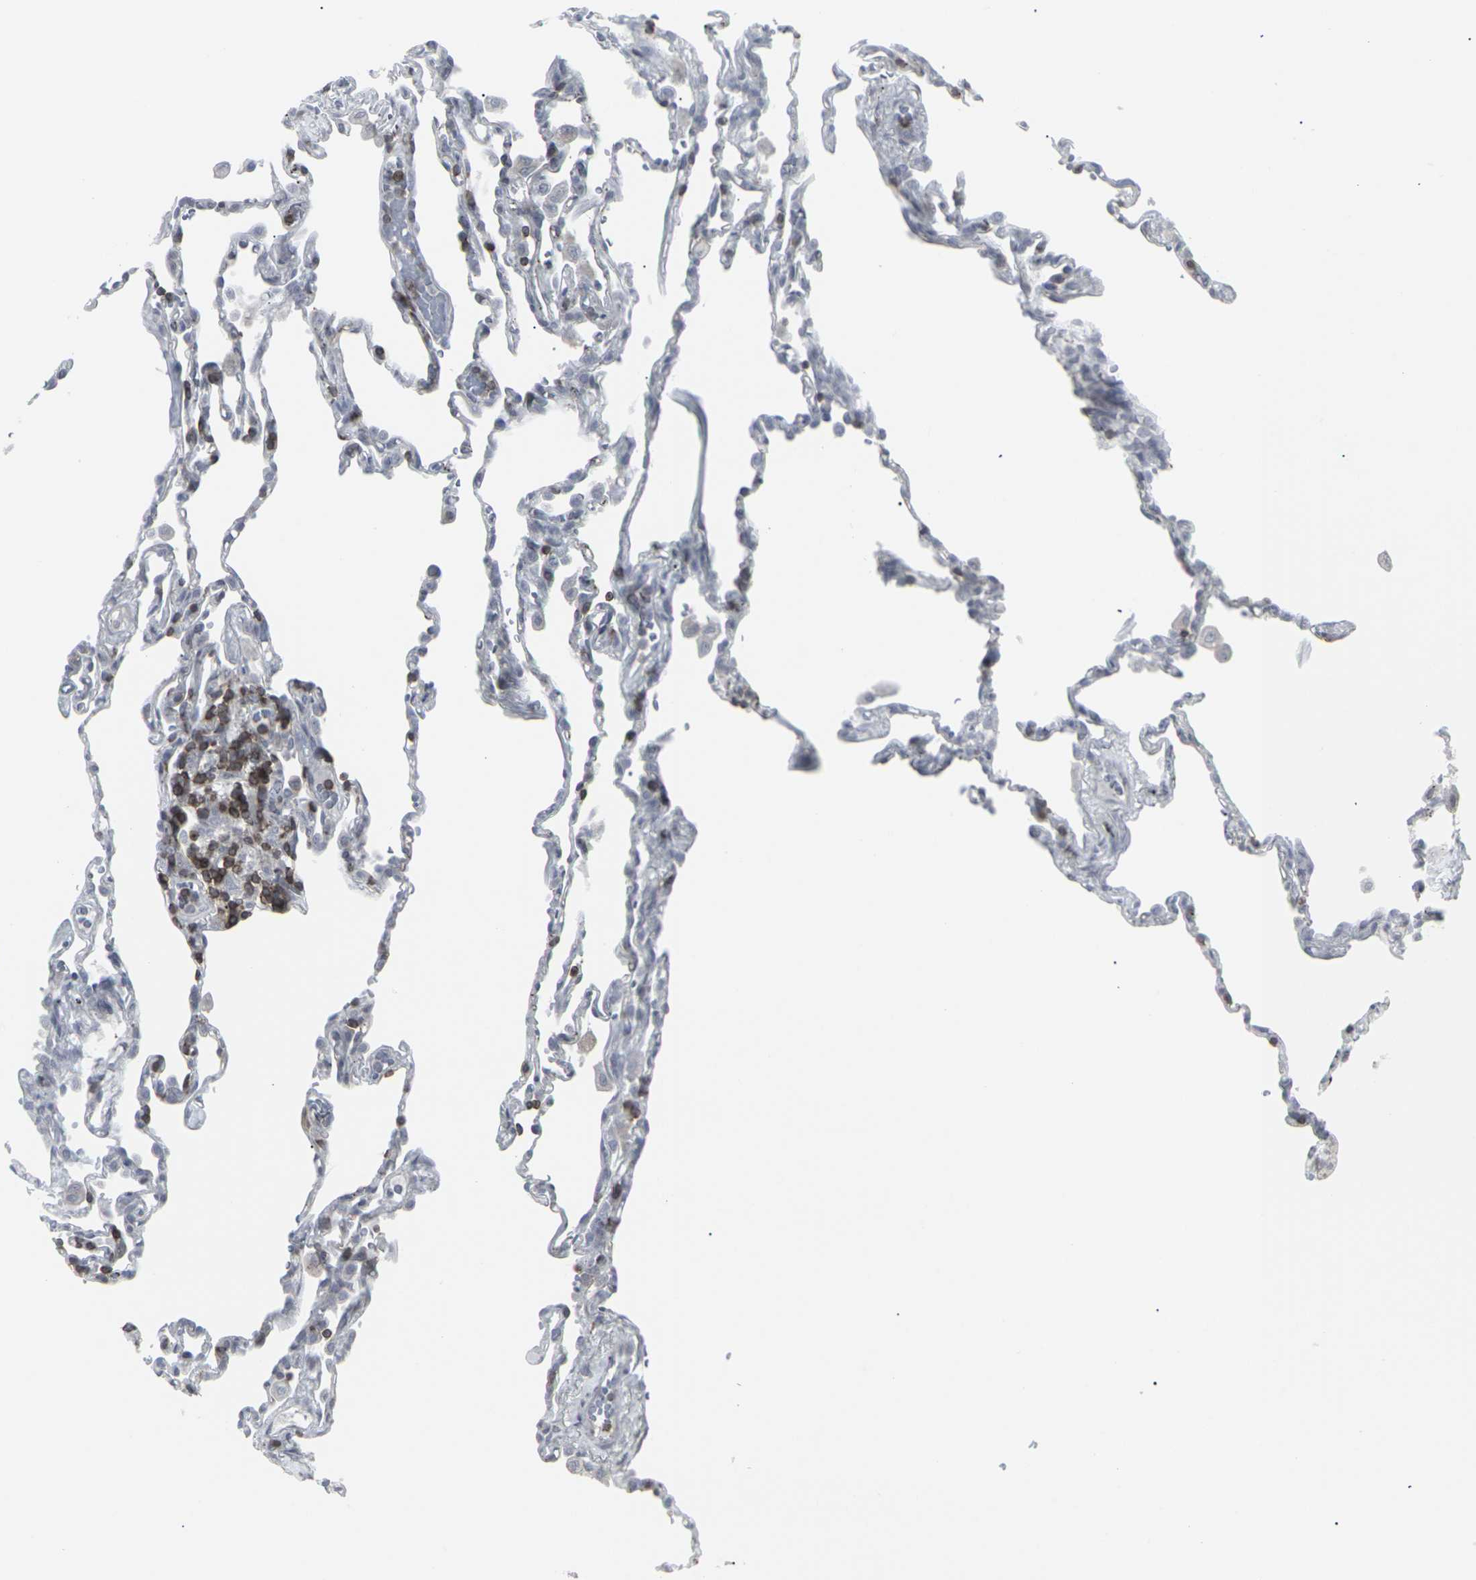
{"staining": {"intensity": "negative", "quantity": "none", "location": "none"}, "tissue": "lung", "cell_type": "Alveolar cells", "image_type": "normal", "snomed": [{"axis": "morphology", "description": "Normal tissue, NOS"}, {"axis": "topography", "description": "Lung"}], "caption": "Immunohistochemistry photomicrograph of normal human lung stained for a protein (brown), which shows no positivity in alveolar cells.", "gene": "APOBEC2", "patient": {"sex": "male", "age": 59}}